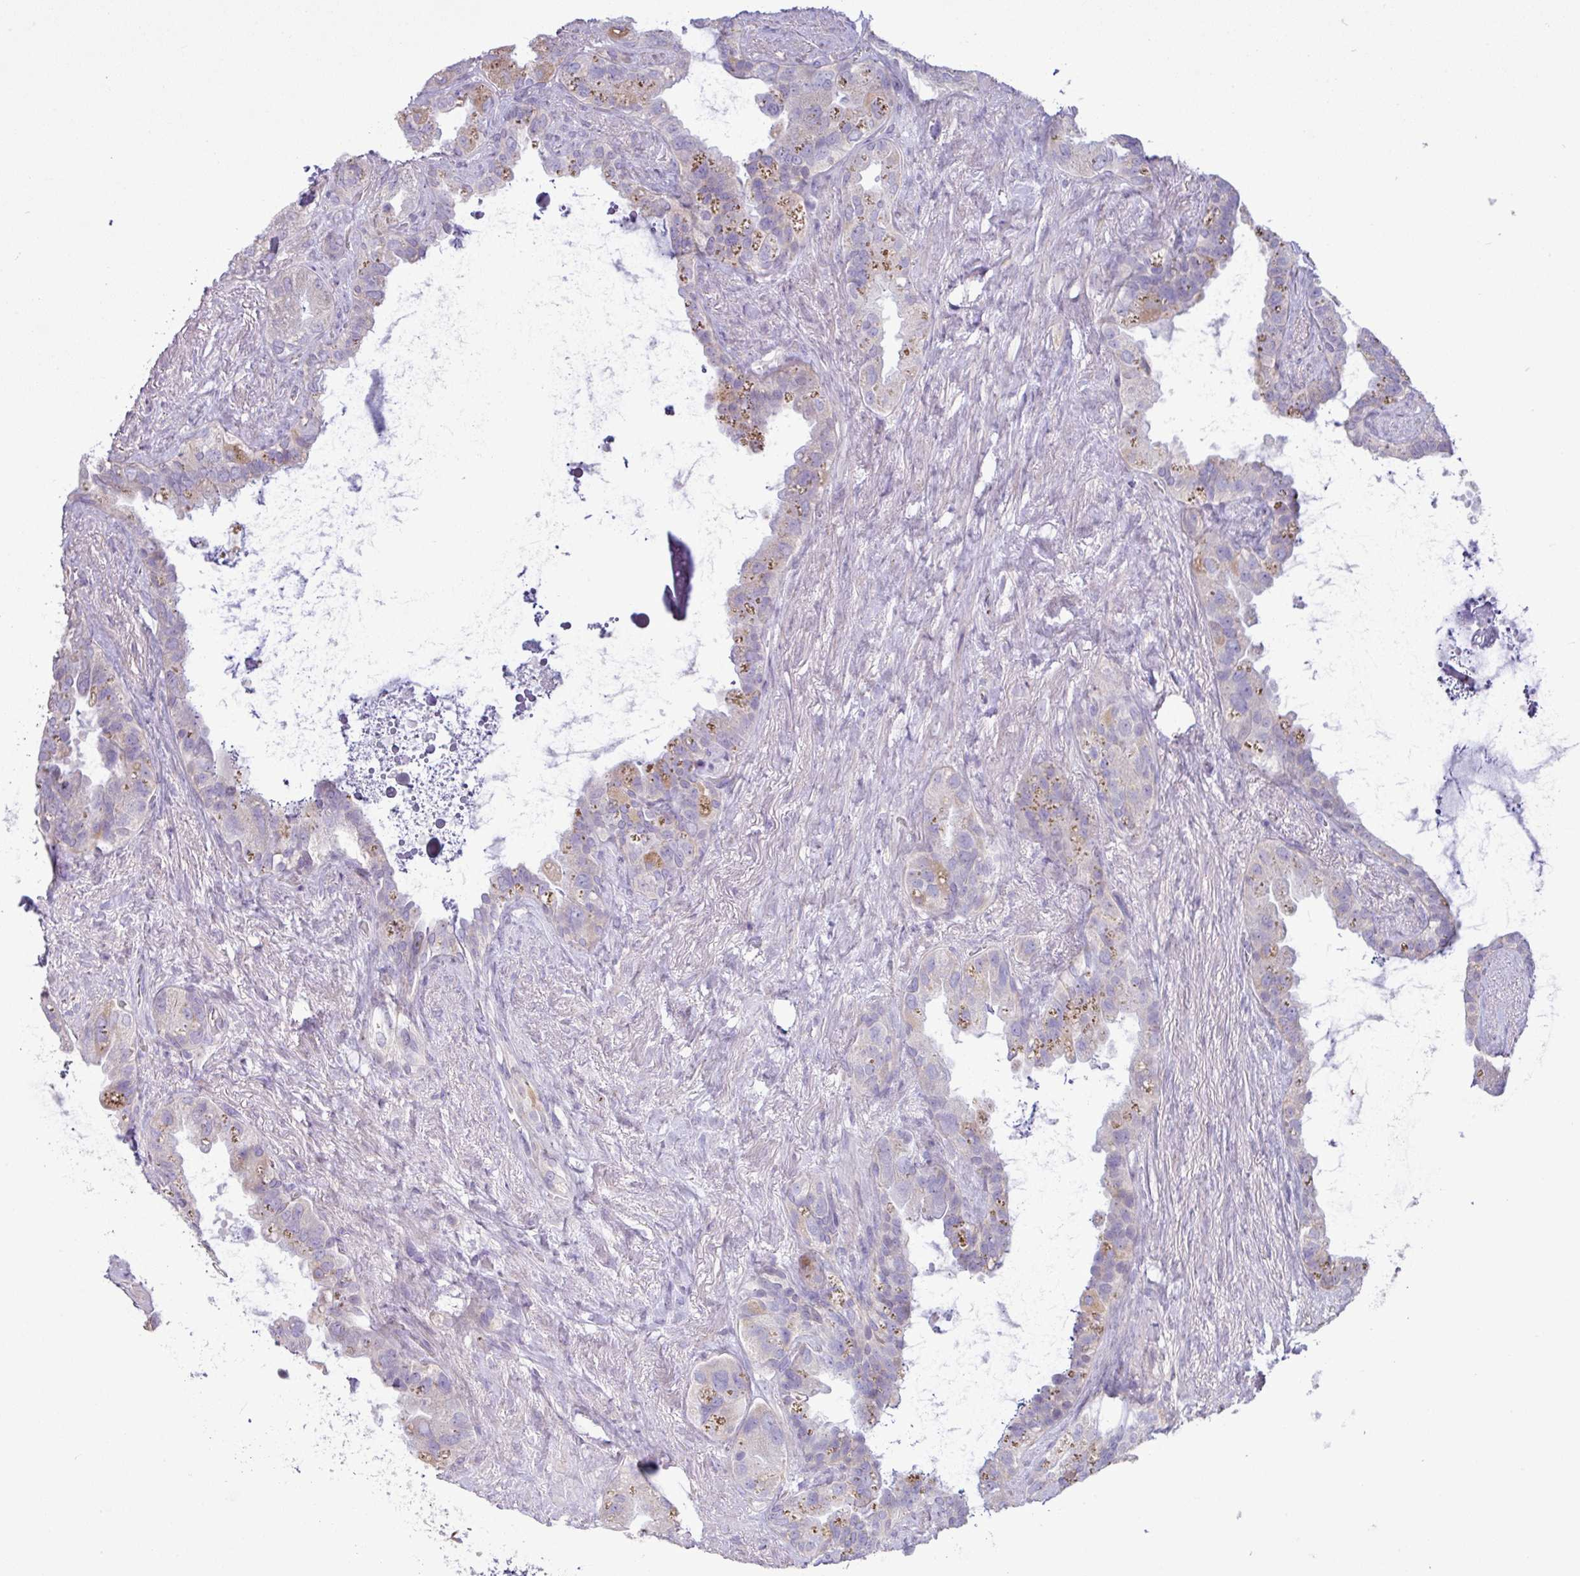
{"staining": {"intensity": "weak", "quantity": "<25%", "location": "cytoplasmic/membranous"}, "tissue": "seminal vesicle", "cell_type": "Glandular cells", "image_type": "normal", "snomed": [{"axis": "morphology", "description": "Normal tissue, NOS"}, {"axis": "topography", "description": "Seminal veicle"}, {"axis": "topography", "description": "Peripheral nerve tissue"}], "caption": "A high-resolution micrograph shows IHC staining of unremarkable seminal vesicle, which exhibits no significant staining in glandular cells. (IHC, brightfield microscopy, high magnification).", "gene": "IRGC", "patient": {"sex": "male", "age": 76}}